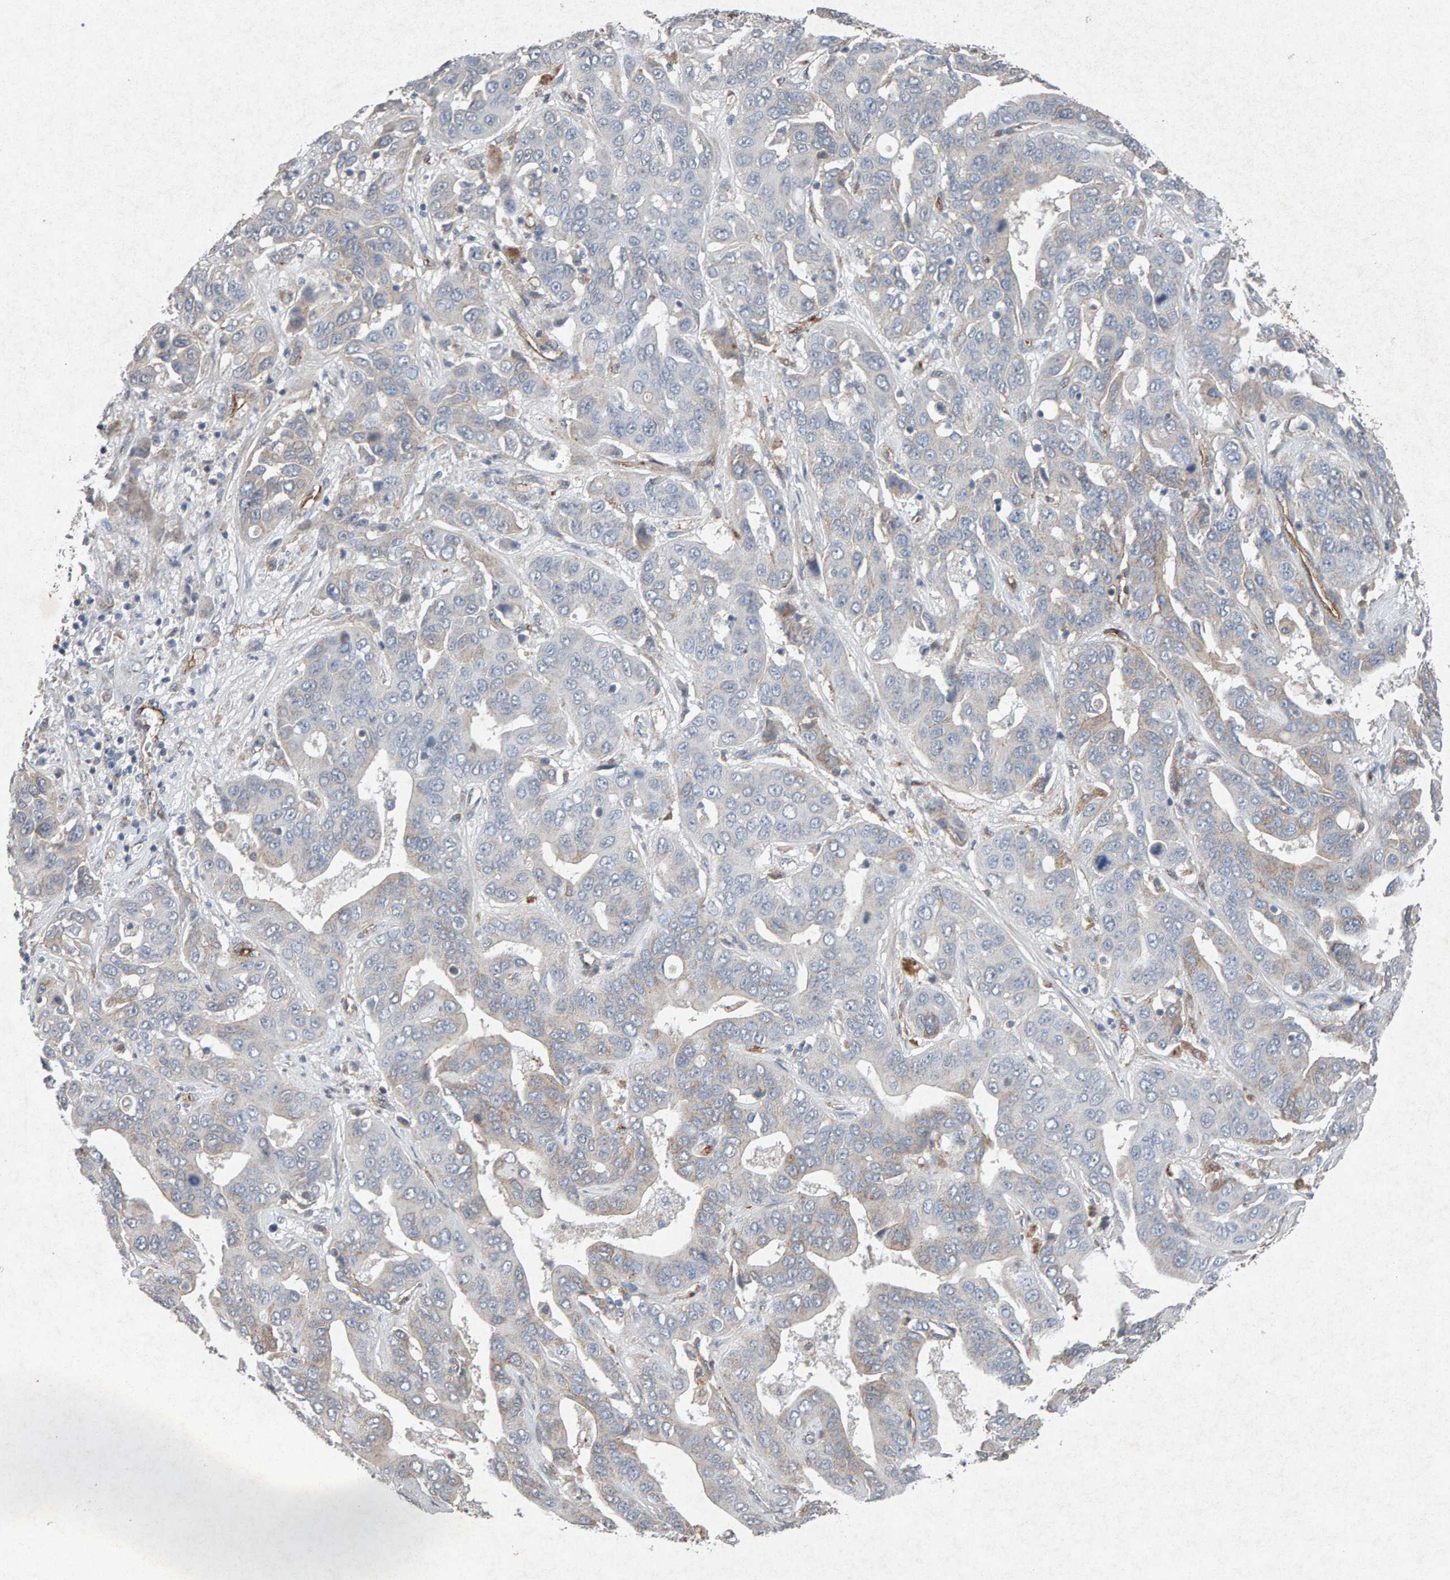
{"staining": {"intensity": "weak", "quantity": "<25%", "location": "cytoplasmic/membranous"}, "tissue": "liver cancer", "cell_type": "Tumor cells", "image_type": "cancer", "snomed": [{"axis": "morphology", "description": "Cholangiocarcinoma"}, {"axis": "topography", "description": "Liver"}], "caption": "Immunohistochemical staining of cholangiocarcinoma (liver) reveals no significant staining in tumor cells.", "gene": "PTPRM", "patient": {"sex": "female", "age": 52}}